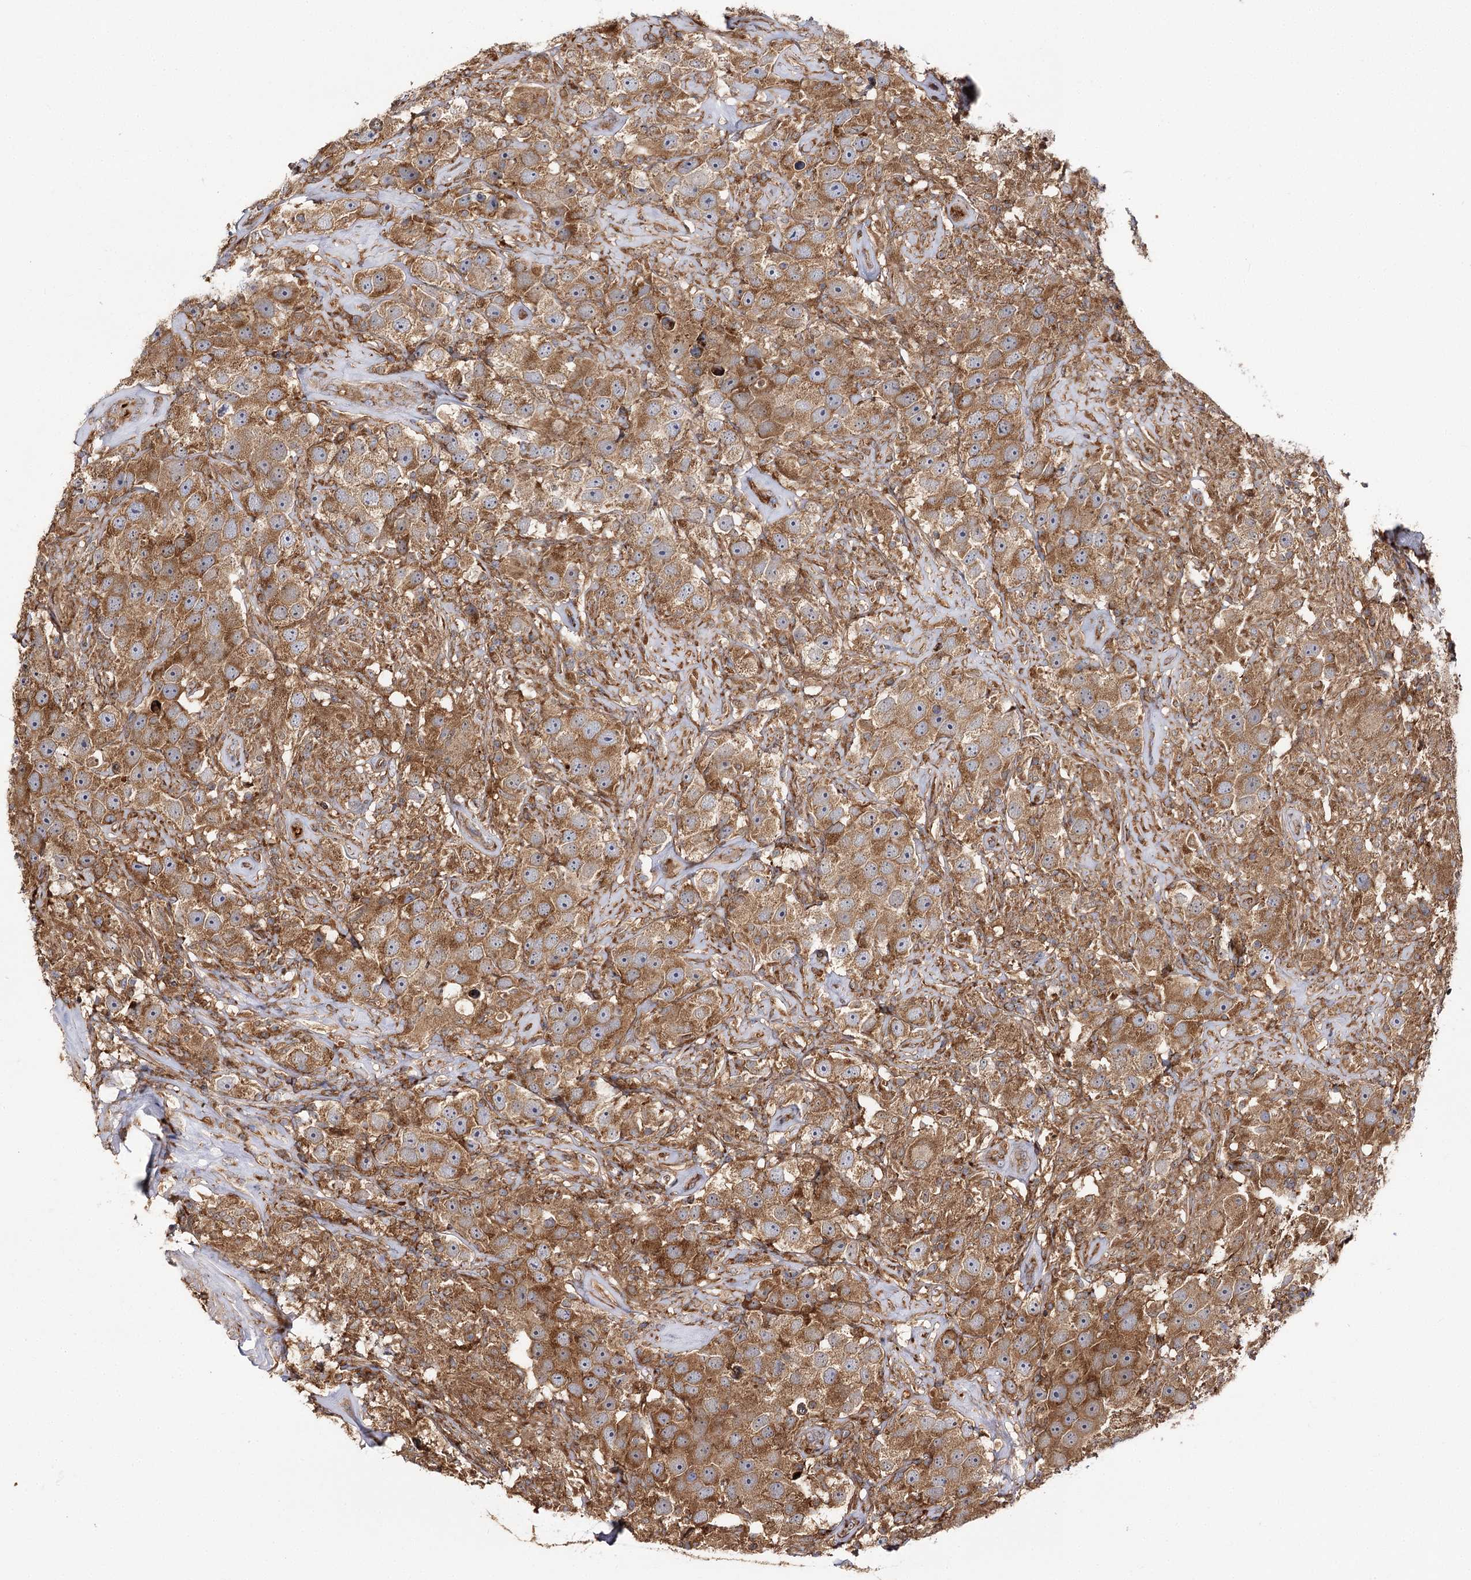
{"staining": {"intensity": "moderate", "quantity": ">75%", "location": "cytoplasmic/membranous"}, "tissue": "testis cancer", "cell_type": "Tumor cells", "image_type": "cancer", "snomed": [{"axis": "morphology", "description": "Seminoma, NOS"}, {"axis": "topography", "description": "Testis"}], "caption": "Immunohistochemical staining of testis seminoma reveals medium levels of moderate cytoplasmic/membranous protein positivity in approximately >75% of tumor cells.", "gene": "SEC24B", "patient": {"sex": "male", "age": 49}}